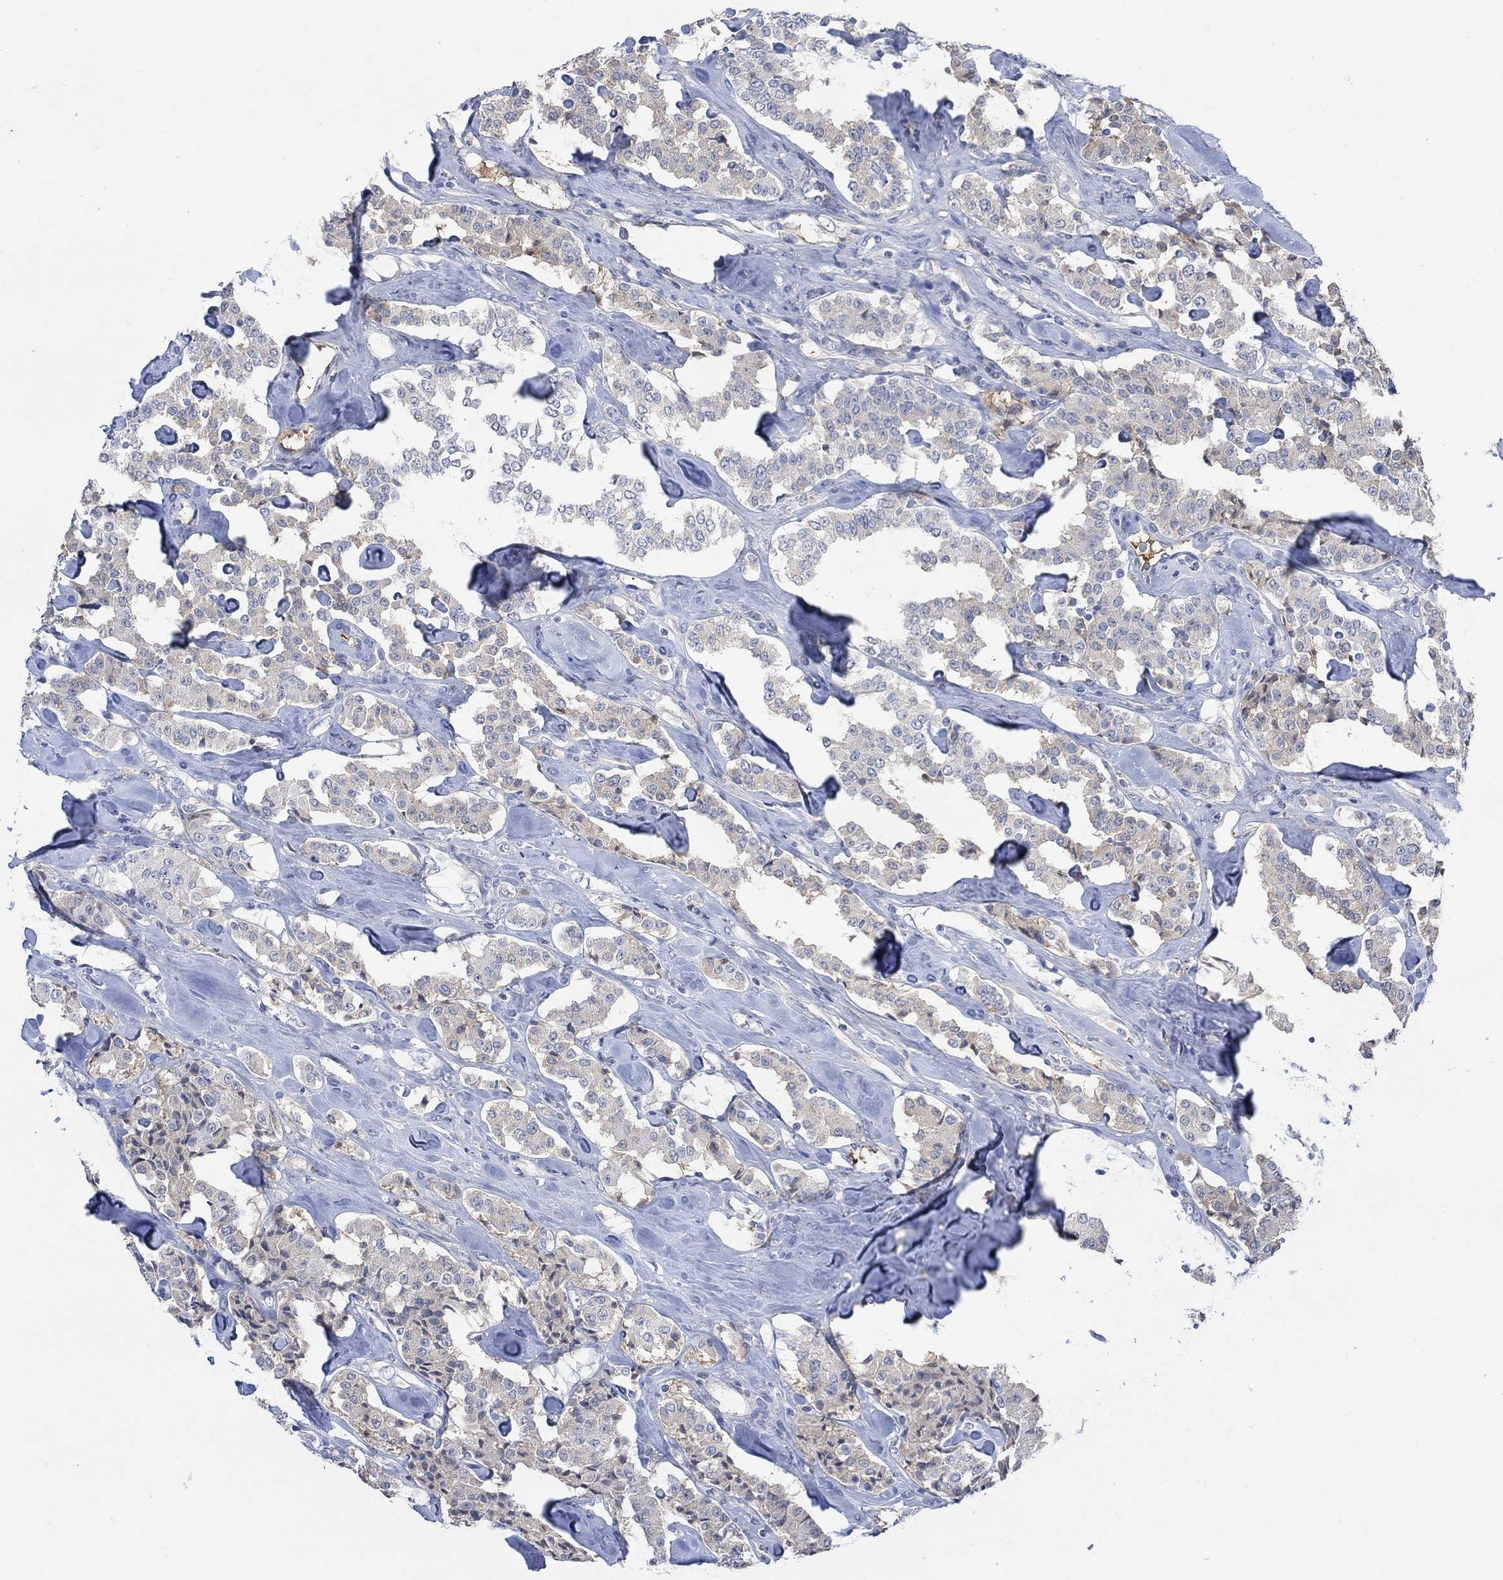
{"staining": {"intensity": "weak", "quantity": "25%-75%", "location": "cytoplasmic/membranous"}, "tissue": "carcinoid", "cell_type": "Tumor cells", "image_type": "cancer", "snomed": [{"axis": "morphology", "description": "Carcinoid, malignant, NOS"}, {"axis": "topography", "description": "Pancreas"}], "caption": "This is a micrograph of IHC staining of malignant carcinoid, which shows weak expression in the cytoplasmic/membranous of tumor cells.", "gene": "MSTN", "patient": {"sex": "male", "age": 41}}